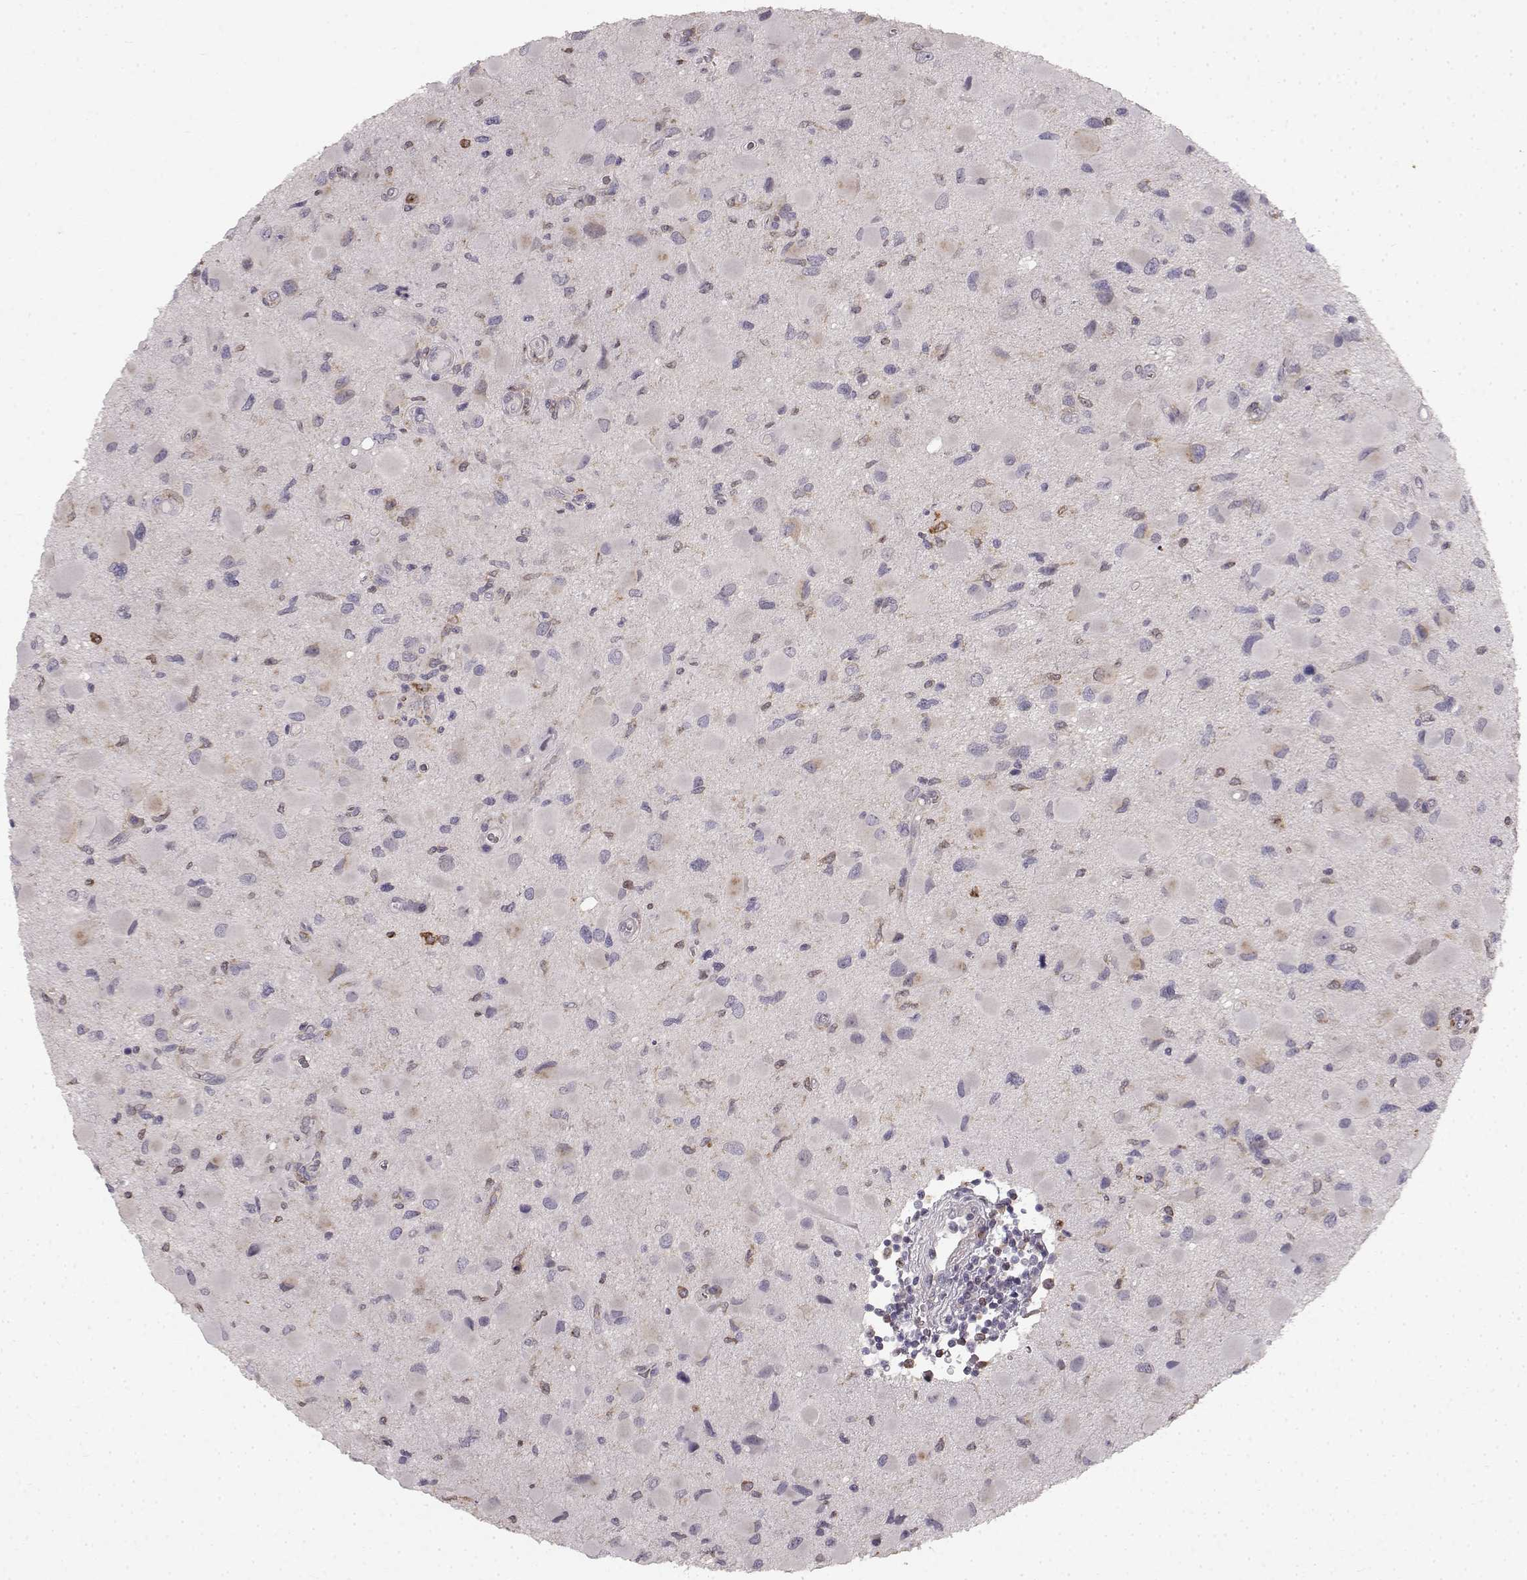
{"staining": {"intensity": "negative", "quantity": "none", "location": "none"}, "tissue": "glioma", "cell_type": "Tumor cells", "image_type": "cancer", "snomed": [{"axis": "morphology", "description": "Glioma, malignant, Low grade"}, {"axis": "topography", "description": "Brain"}], "caption": "This is an immunohistochemistry (IHC) image of human malignant glioma (low-grade). There is no expression in tumor cells.", "gene": "SPAG17", "patient": {"sex": "female", "age": 32}}